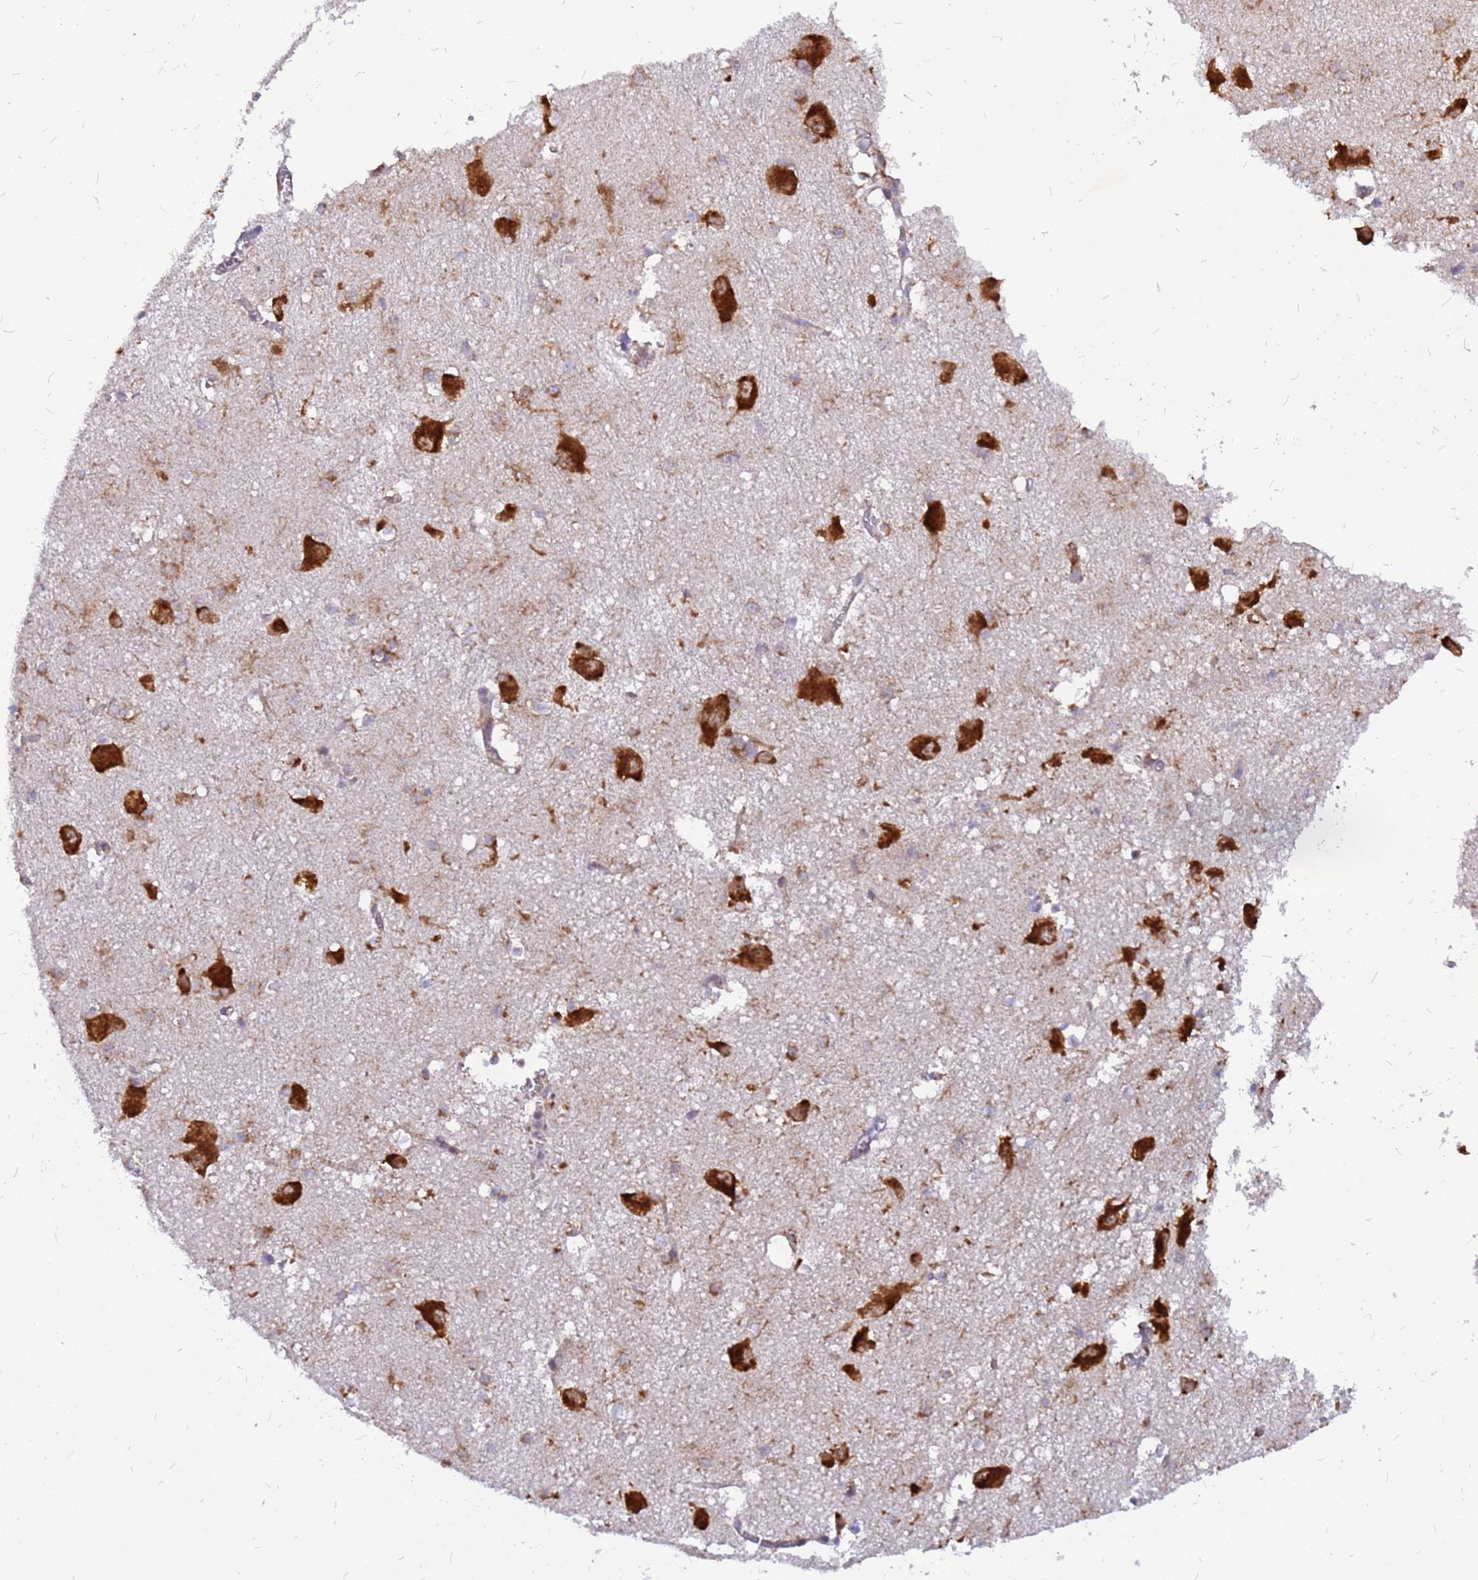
{"staining": {"intensity": "moderate", "quantity": "25%-75%", "location": "cytoplasmic/membranous"}, "tissue": "caudate", "cell_type": "Glial cells", "image_type": "normal", "snomed": [{"axis": "morphology", "description": "Normal tissue, NOS"}, {"axis": "topography", "description": "Lateral ventricle wall"}], "caption": "Human caudate stained with a brown dye shows moderate cytoplasmic/membranous positive staining in about 25%-75% of glial cells.", "gene": "RPL8", "patient": {"sex": "male", "age": 37}}